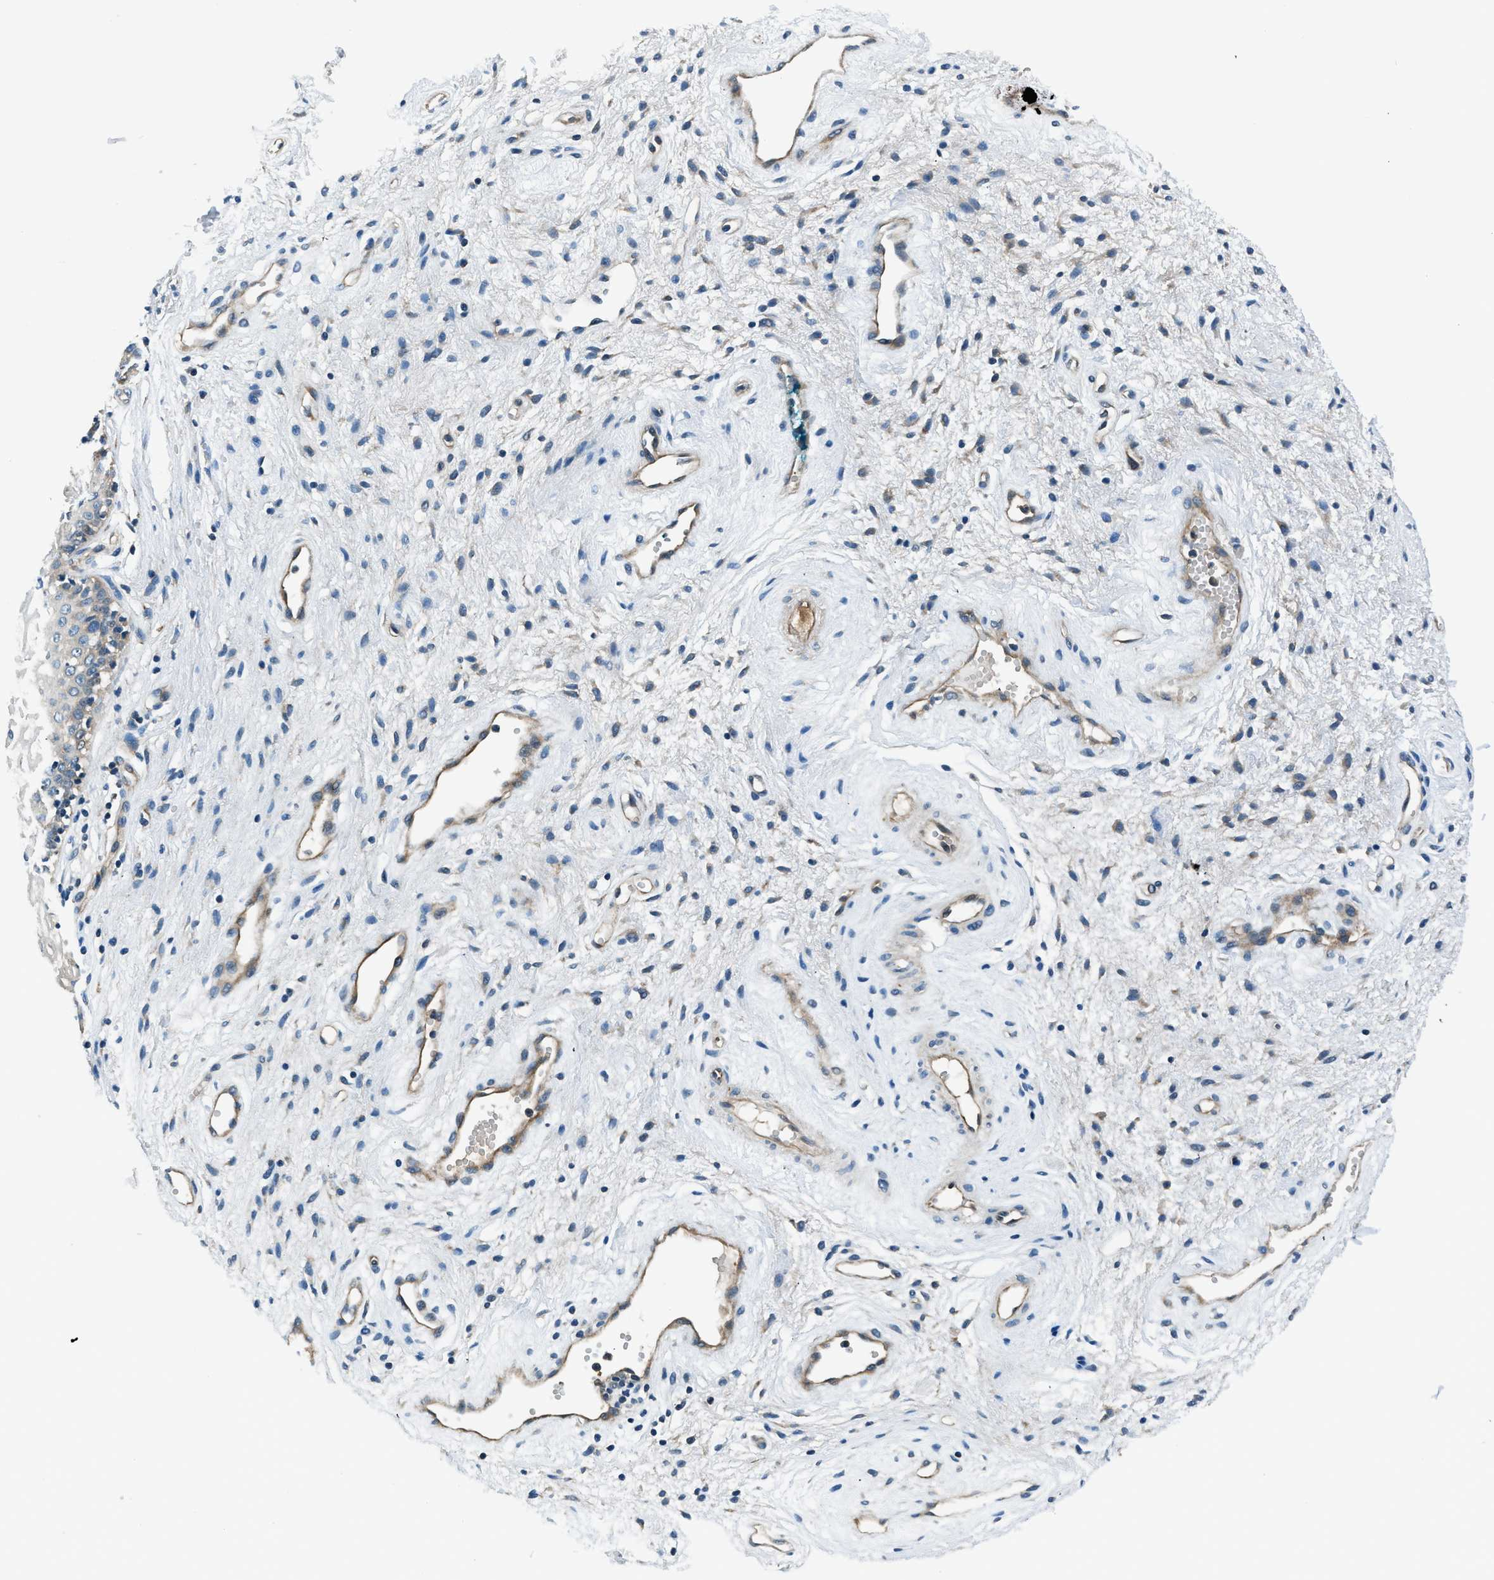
{"staining": {"intensity": "weak", "quantity": "<25%", "location": "cytoplasmic/membranous"}, "tissue": "vagina", "cell_type": "Squamous epithelial cells", "image_type": "normal", "snomed": [{"axis": "morphology", "description": "Normal tissue, NOS"}, {"axis": "topography", "description": "Vagina"}], "caption": "This is a histopathology image of immunohistochemistry (IHC) staining of benign vagina, which shows no staining in squamous epithelial cells.", "gene": "SLC19A2", "patient": {"sex": "female", "age": 34}}